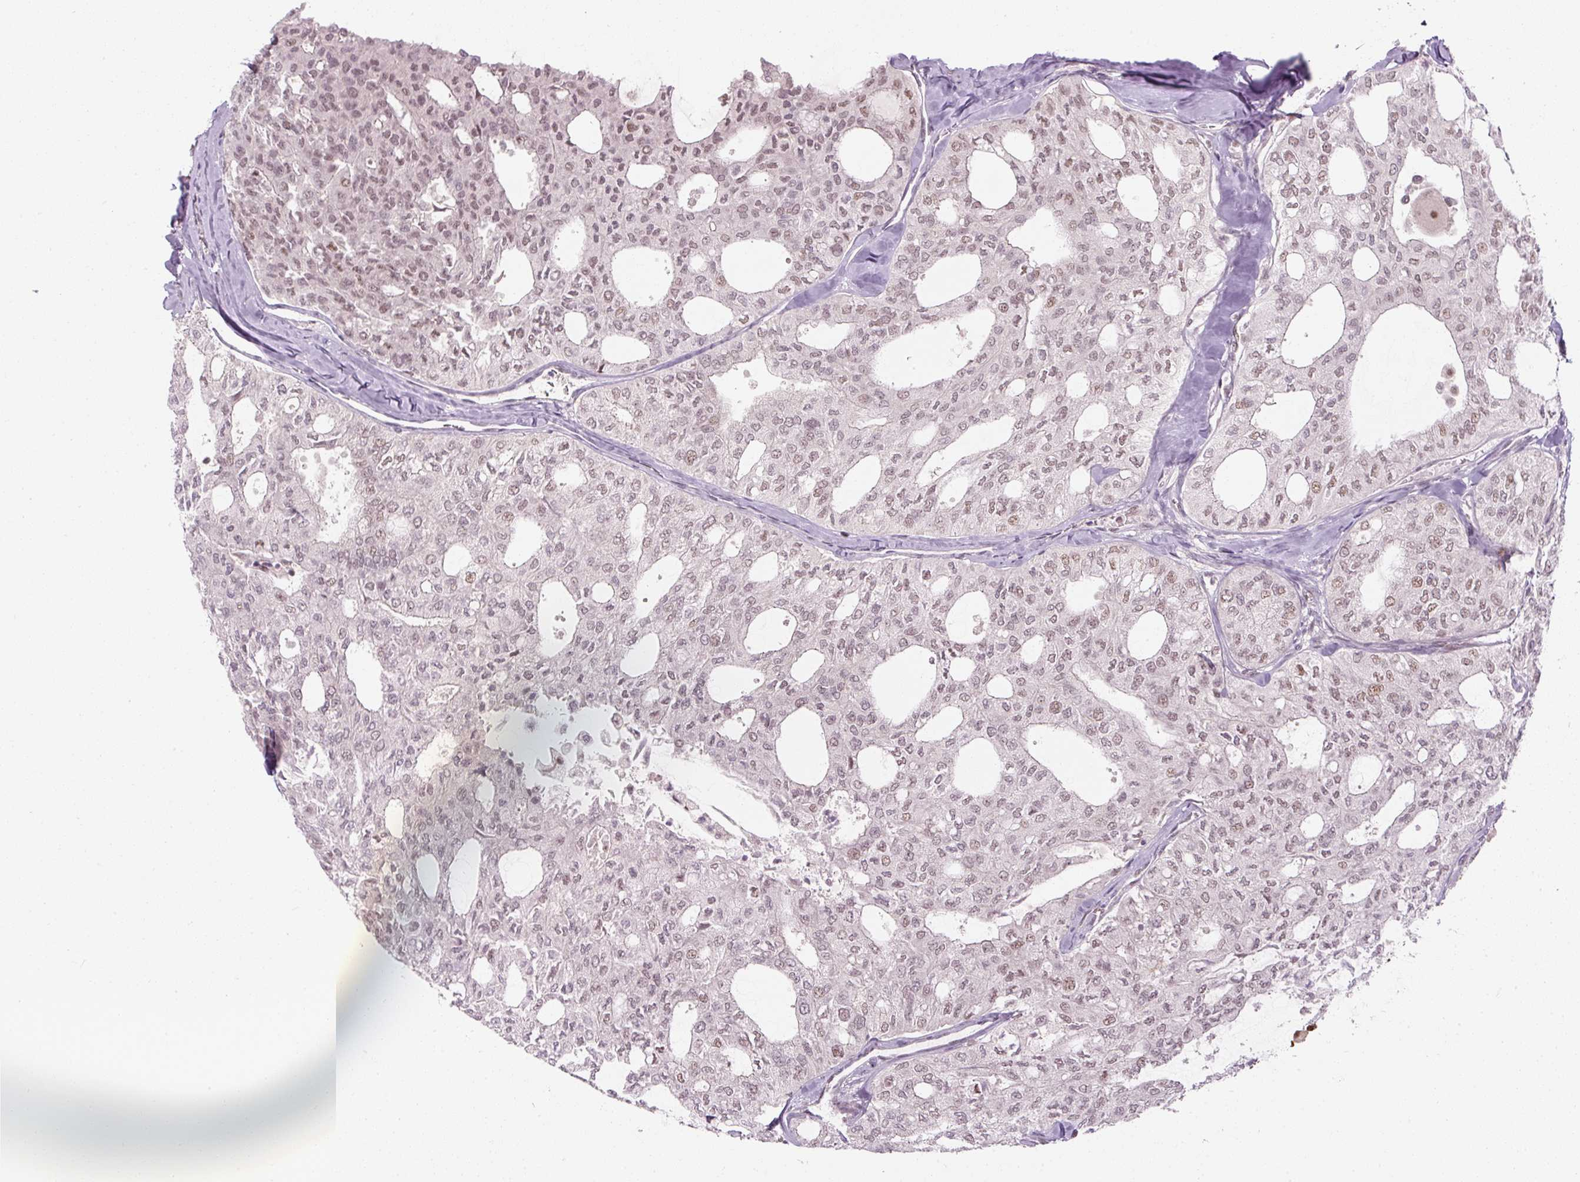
{"staining": {"intensity": "weak", "quantity": ">75%", "location": "nuclear"}, "tissue": "thyroid cancer", "cell_type": "Tumor cells", "image_type": "cancer", "snomed": [{"axis": "morphology", "description": "Follicular adenoma carcinoma, NOS"}, {"axis": "topography", "description": "Thyroid gland"}], "caption": "IHC of human thyroid follicular adenoma carcinoma displays low levels of weak nuclear expression in about >75% of tumor cells. Immunohistochemistry stains the protein of interest in brown and the nuclei are stained blue.", "gene": "U2AF2", "patient": {"sex": "male", "age": 75}}